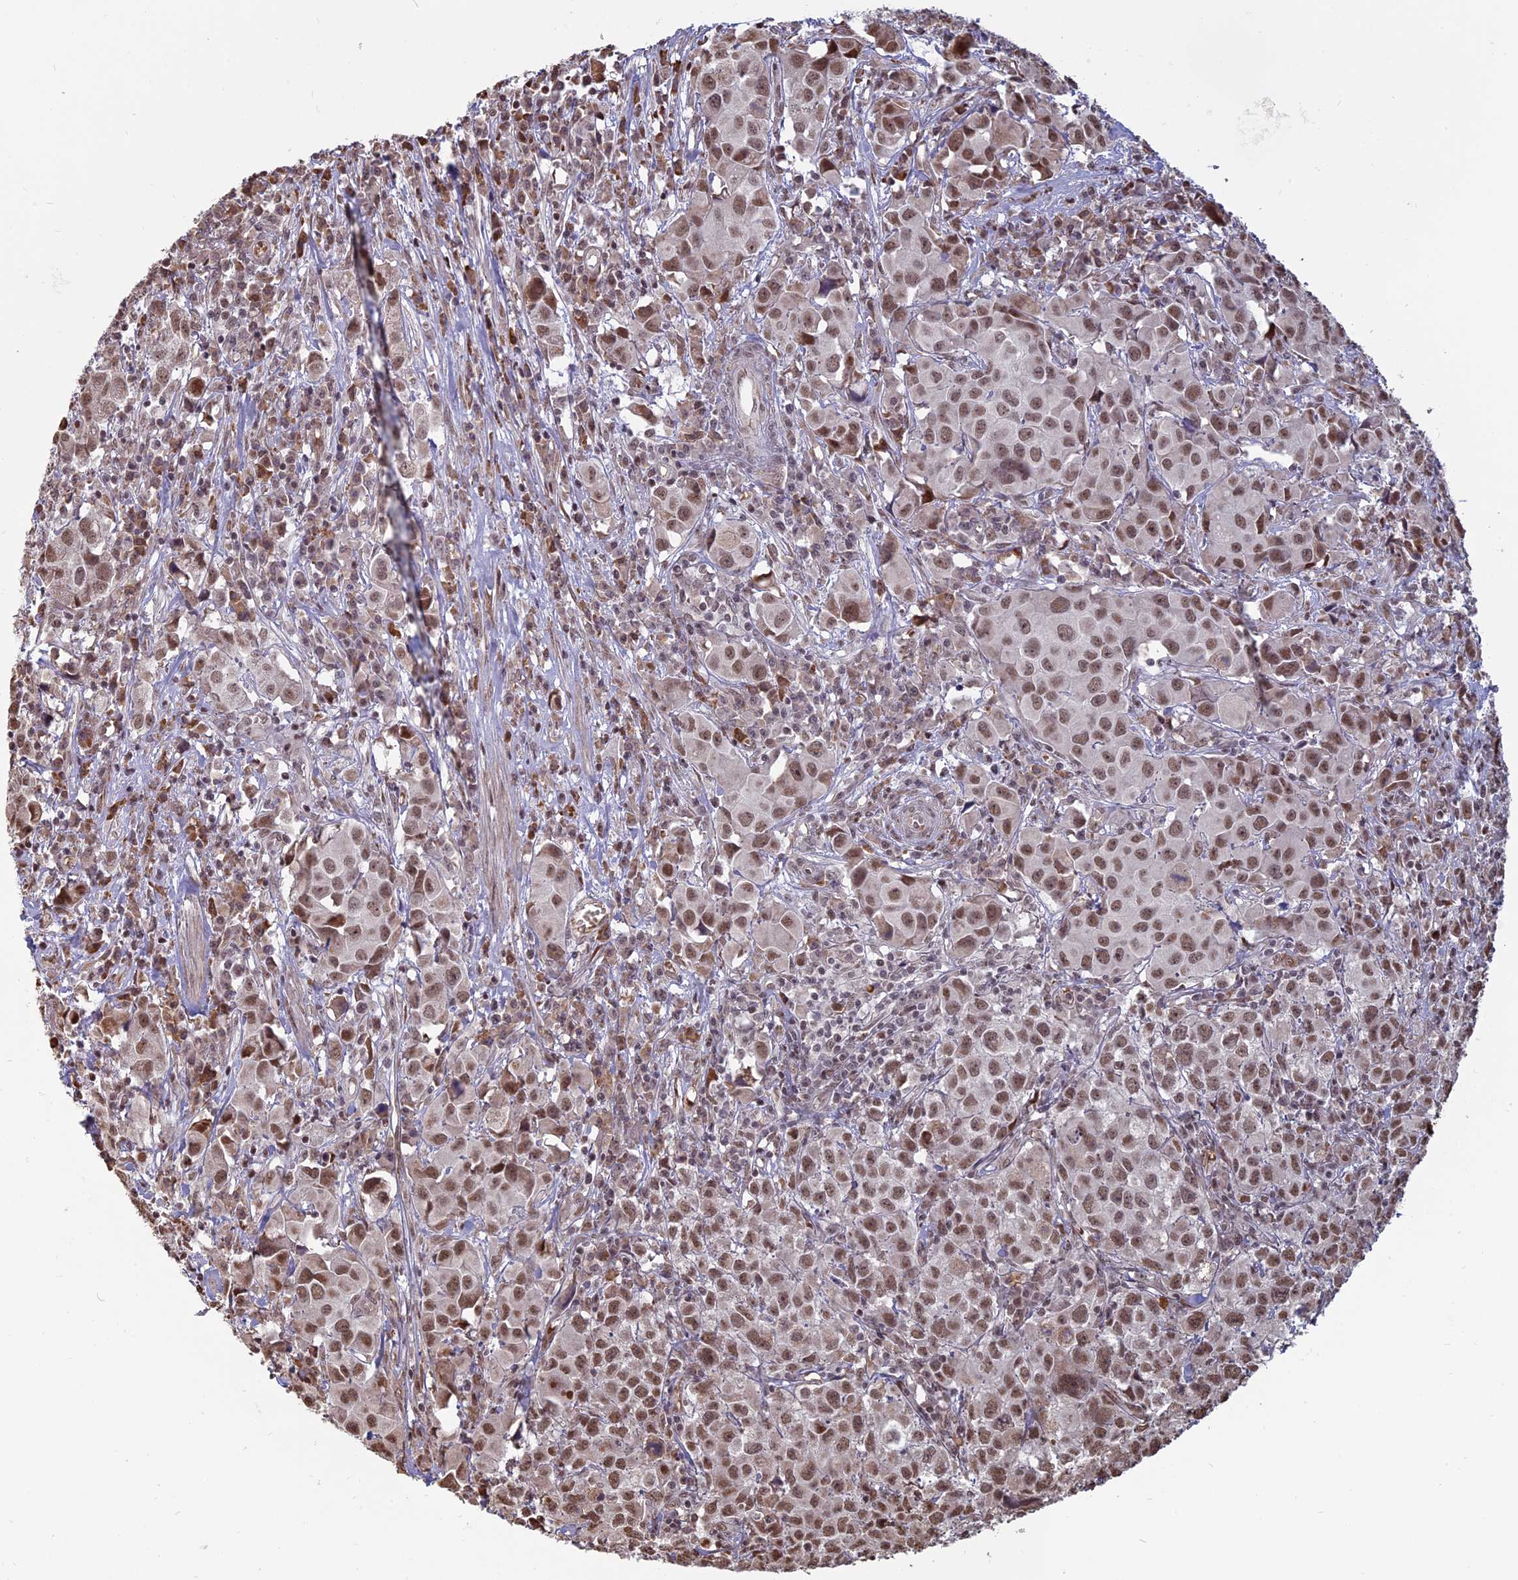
{"staining": {"intensity": "moderate", "quantity": ">75%", "location": "nuclear"}, "tissue": "urothelial cancer", "cell_type": "Tumor cells", "image_type": "cancer", "snomed": [{"axis": "morphology", "description": "Urothelial carcinoma, High grade"}, {"axis": "topography", "description": "Urinary bladder"}], "caption": "Moderate nuclear staining for a protein is seen in approximately >75% of tumor cells of urothelial cancer using immunohistochemistry (IHC).", "gene": "MFAP1", "patient": {"sex": "female", "age": 75}}